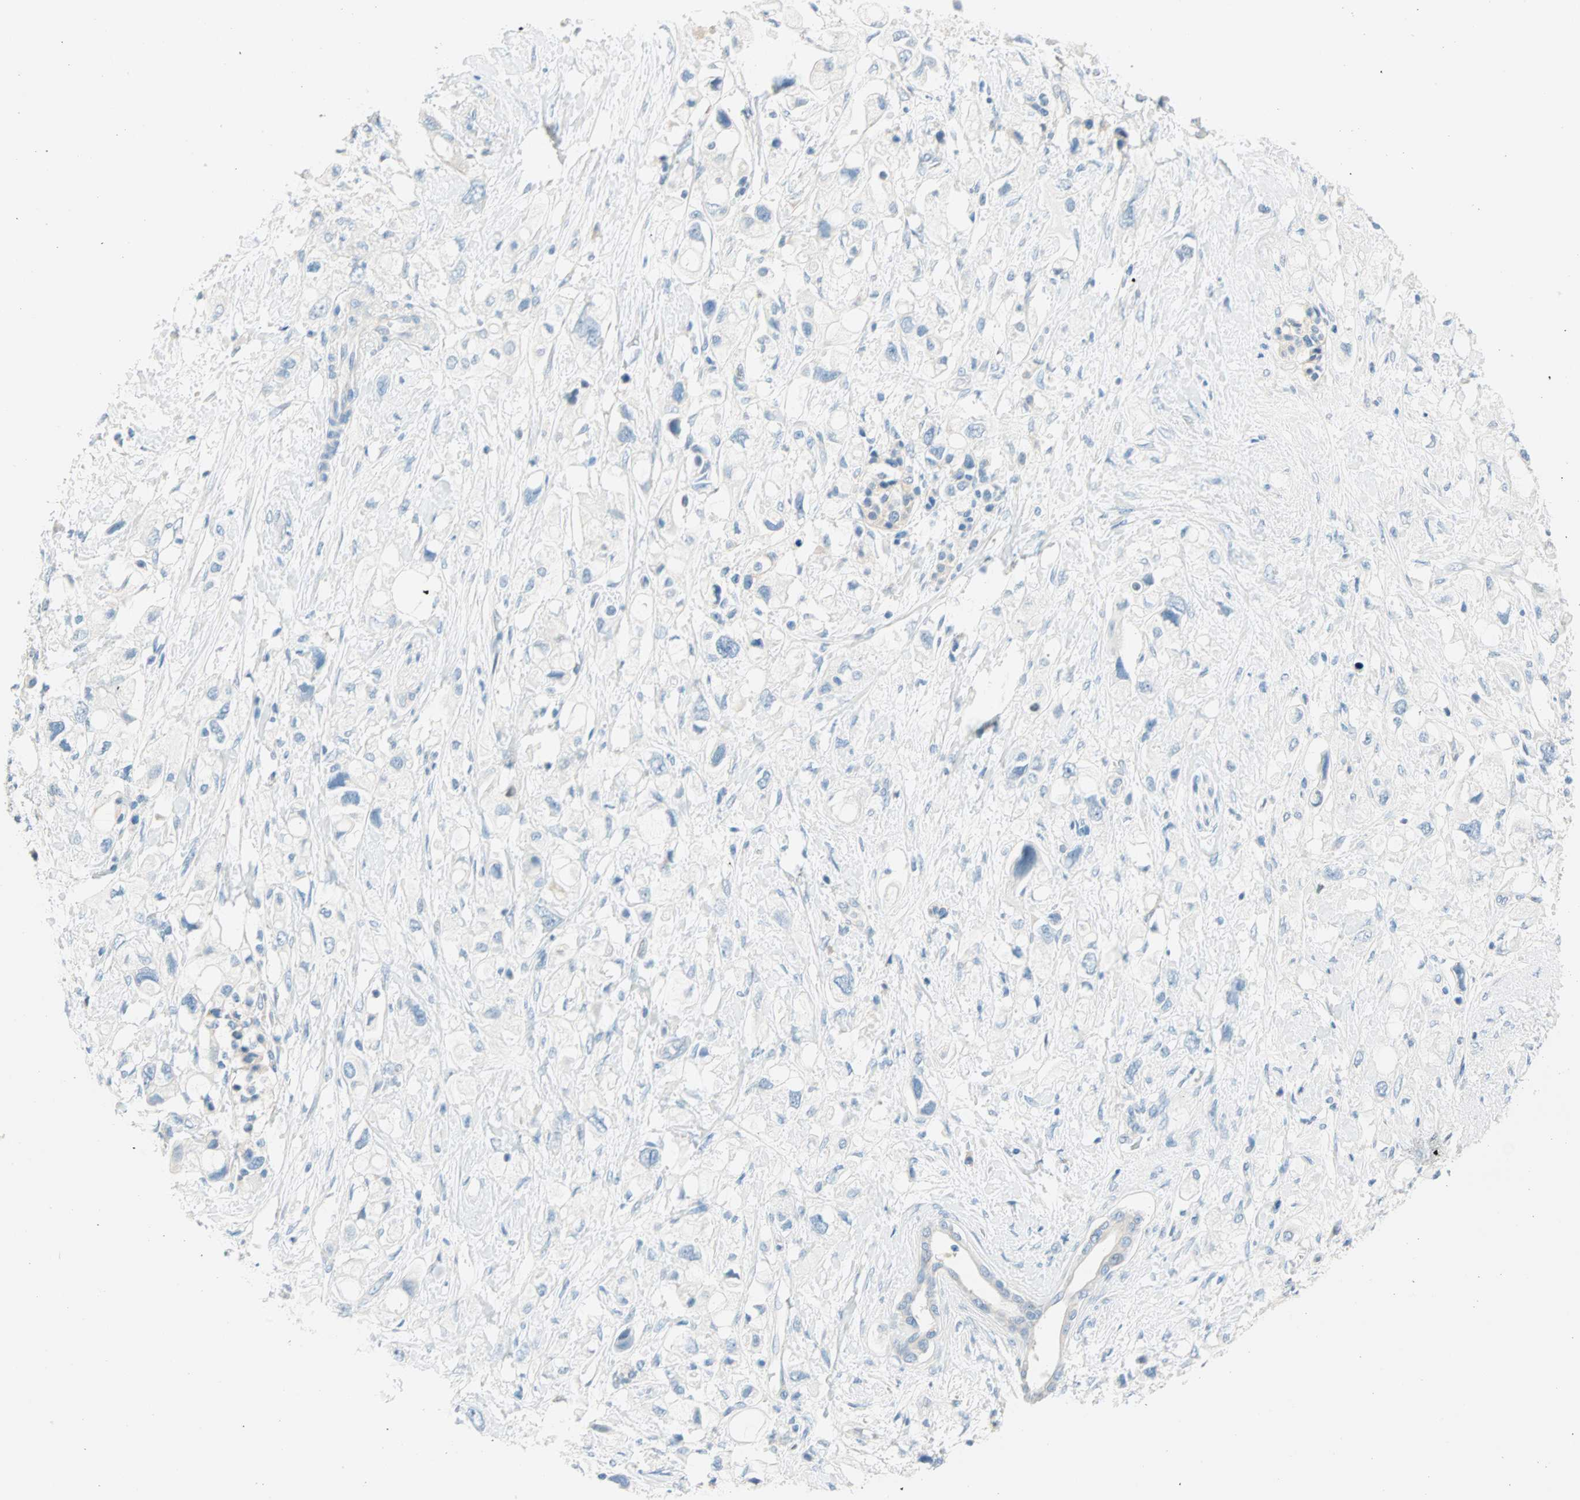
{"staining": {"intensity": "negative", "quantity": "none", "location": "none"}, "tissue": "pancreatic cancer", "cell_type": "Tumor cells", "image_type": "cancer", "snomed": [{"axis": "morphology", "description": "Adenocarcinoma, NOS"}, {"axis": "topography", "description": "Pancreas"}], "caption": "There is no significant expression in tumor cells of pancreatic cancer (adenocarcinoma). (DAB immunohistochemistry visualized using brightfield microscopy, high magnification).", "gene": "TMEM163", "patient": {"sex": "female", "age": 56}}